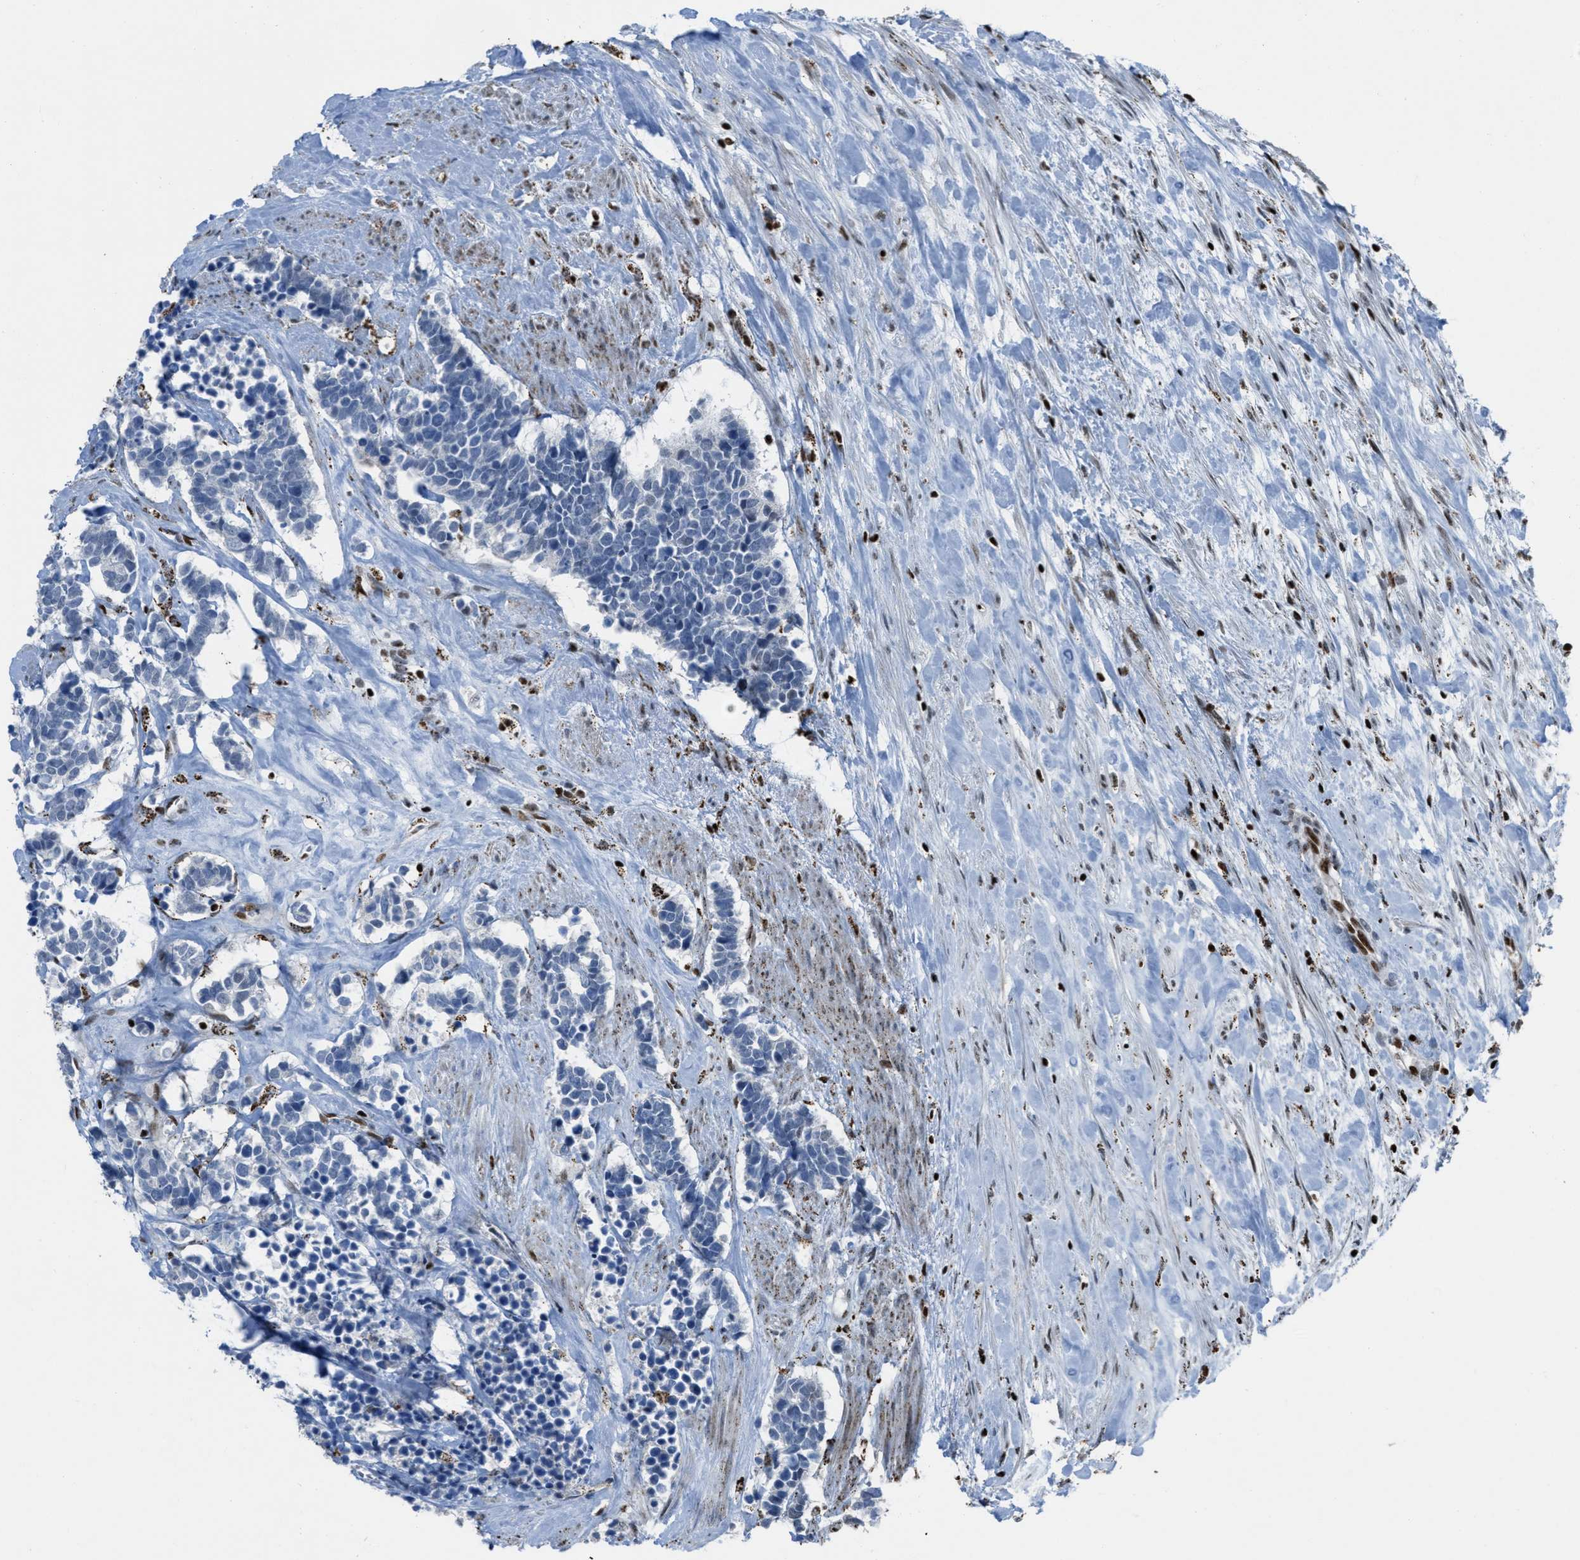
{"staining": {"intensity": "negative", "quantity": "none", "location": "none"}, "tissue": "carcinoid", "cell_type": "Tumor cells", "image_type": "cancer", "snomed": [{"axis": "morphology", "description": "Carcinoma, NOS"}, {"axis": "morphology", "description": "Carcinoid, malignant, NOS"}, {"axis": "topography", "description": "Urinary bladder"}], "caption": "High power microscopy photomicrograph of an IHC histopathology image of carcinoid, revealing no significant positivity in tumor cells.", "gene": "SLFN5", "patient": {"sex": "male", "age": 57}}